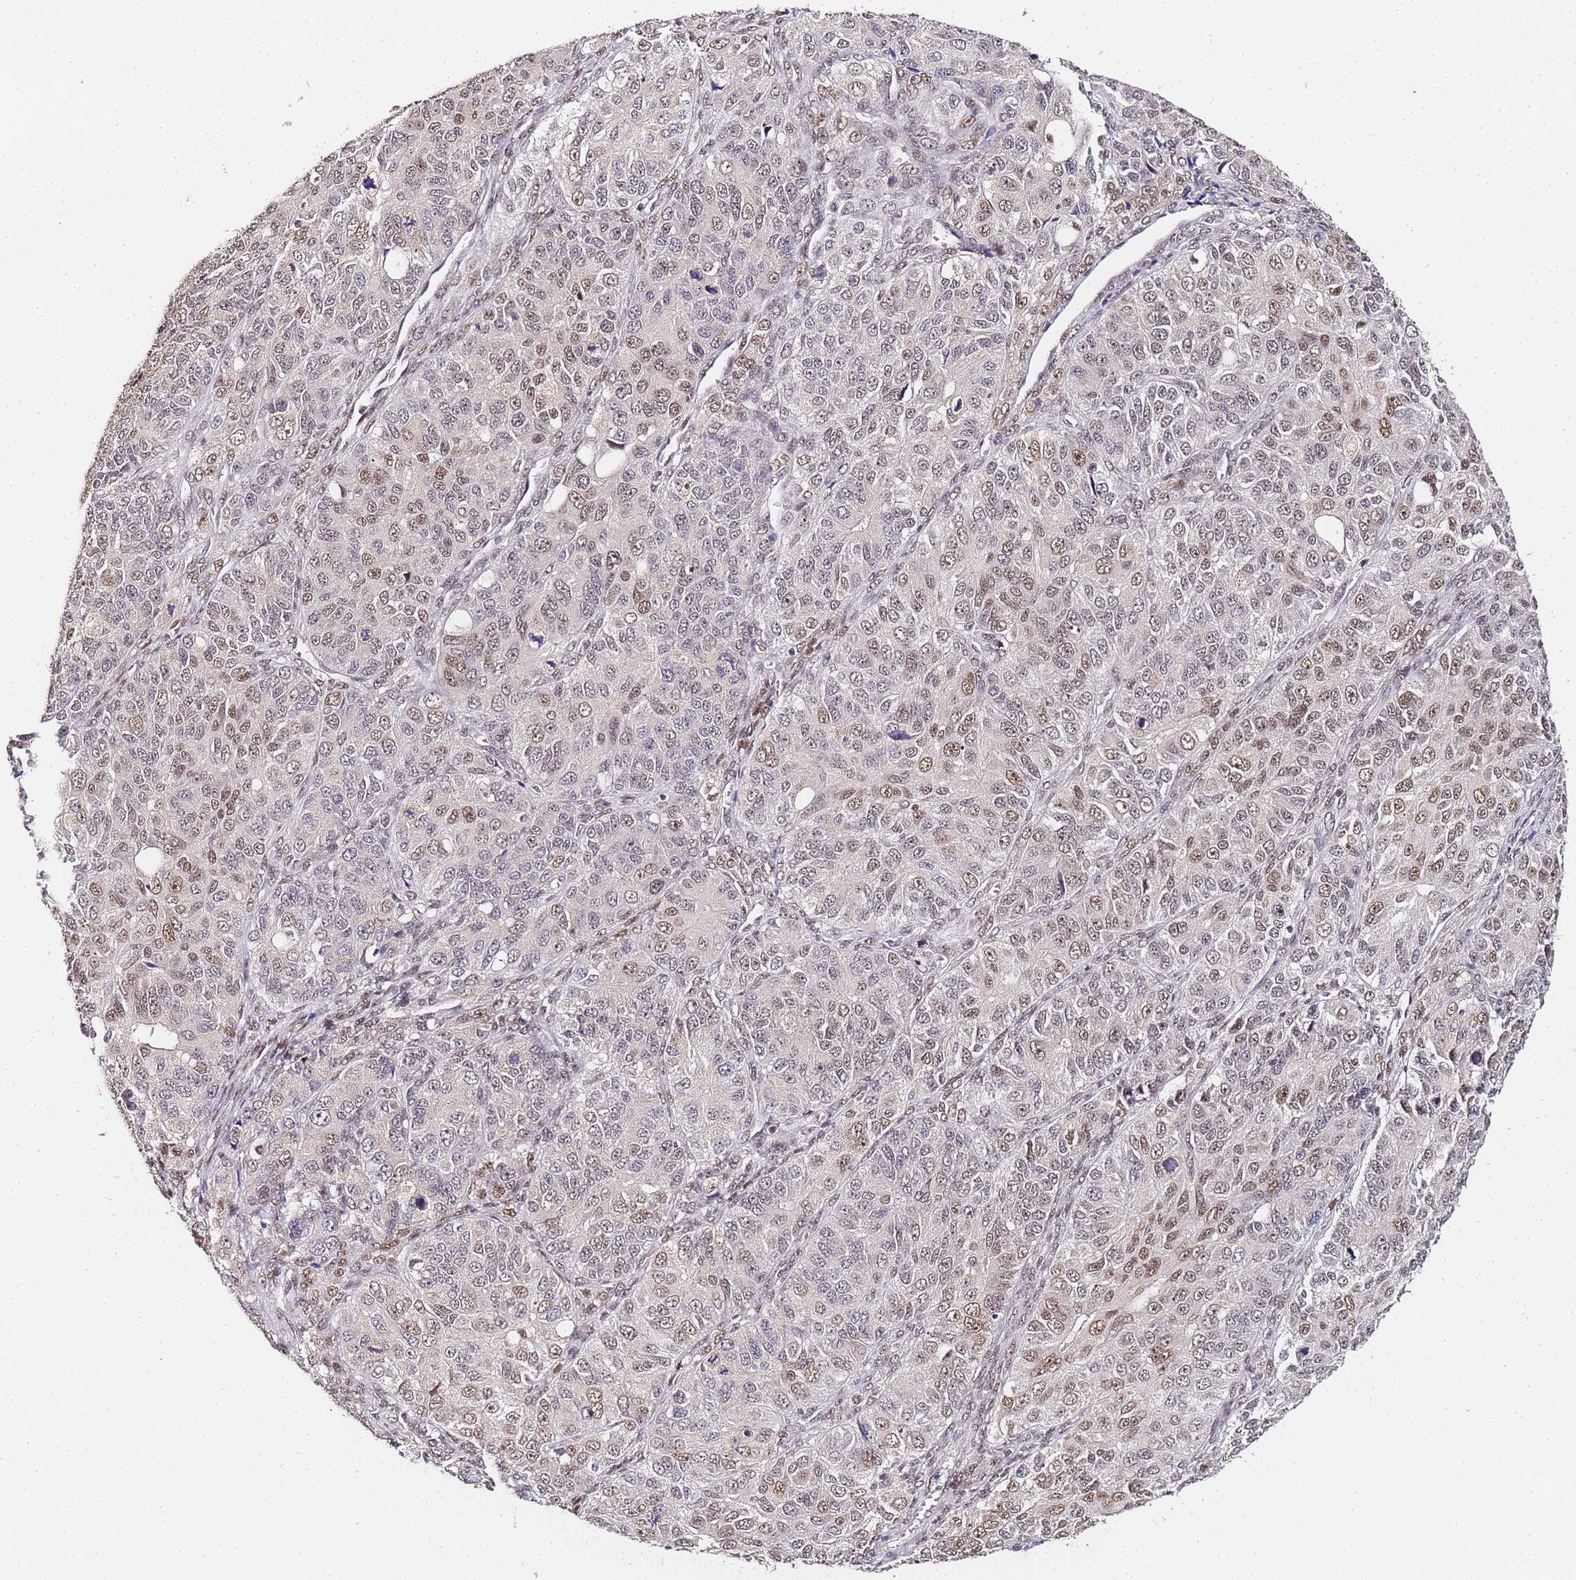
{"staining": {"intensity": "moderate", "quantity": "25%-75%", "location": "nuclear"}, "tissue": "ovarian cancer", "cell_type": "Tumor cells", "image_type": "cancer", "snomed": [{"axis": "morphology", "description": "Carcinoma, endometroid"}, {"axis": "topography", "description": "Ovary"}], "caption": "A high-resolution histopathology image shows immunohistochemistry (IHC) staining of ovarian cancer, which reveals moderate nuclear expression in approximately 25%-75% of tumor cells.", "gene": "LSM3", "patient": {"sex": "female", "age": 51}}